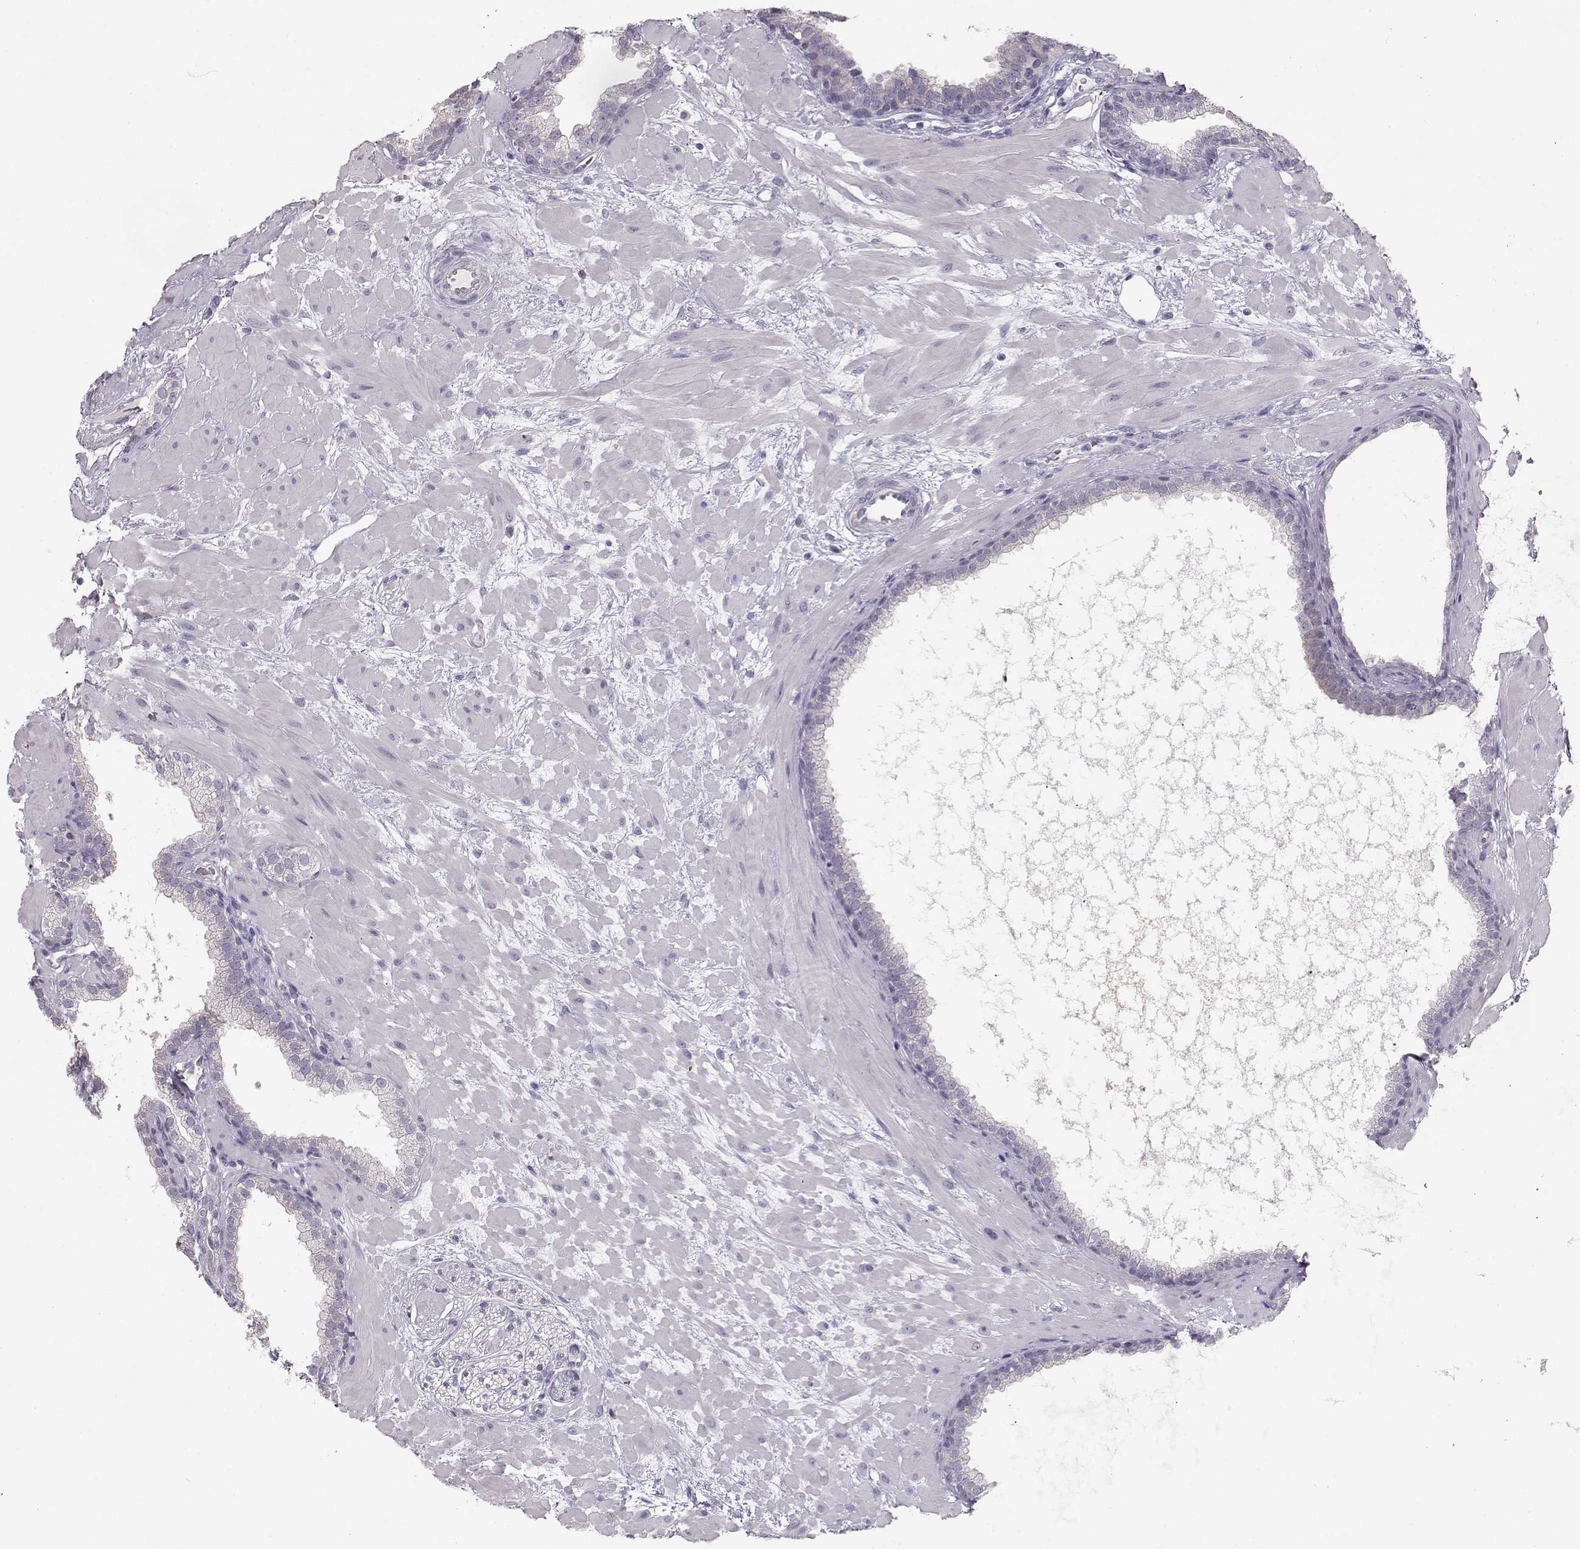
{"staining": {"intensity": "negative", "quantity": "none", "location": "none"}, "tissue": "prostate cancer", "cell_type": "Tumor cells", "image_type": "cancer", "snomed": [{"axis": "morphology", "description": "Adenocarcinoma, Low grade"}, {"axis": "topography", "description": "Prostate"}], "caption": "The image displays no significant expression in tumor cells of prostate cancer.", "gene": "GLIPR1L2", "patient": {"sex": "male", "age": 68}}